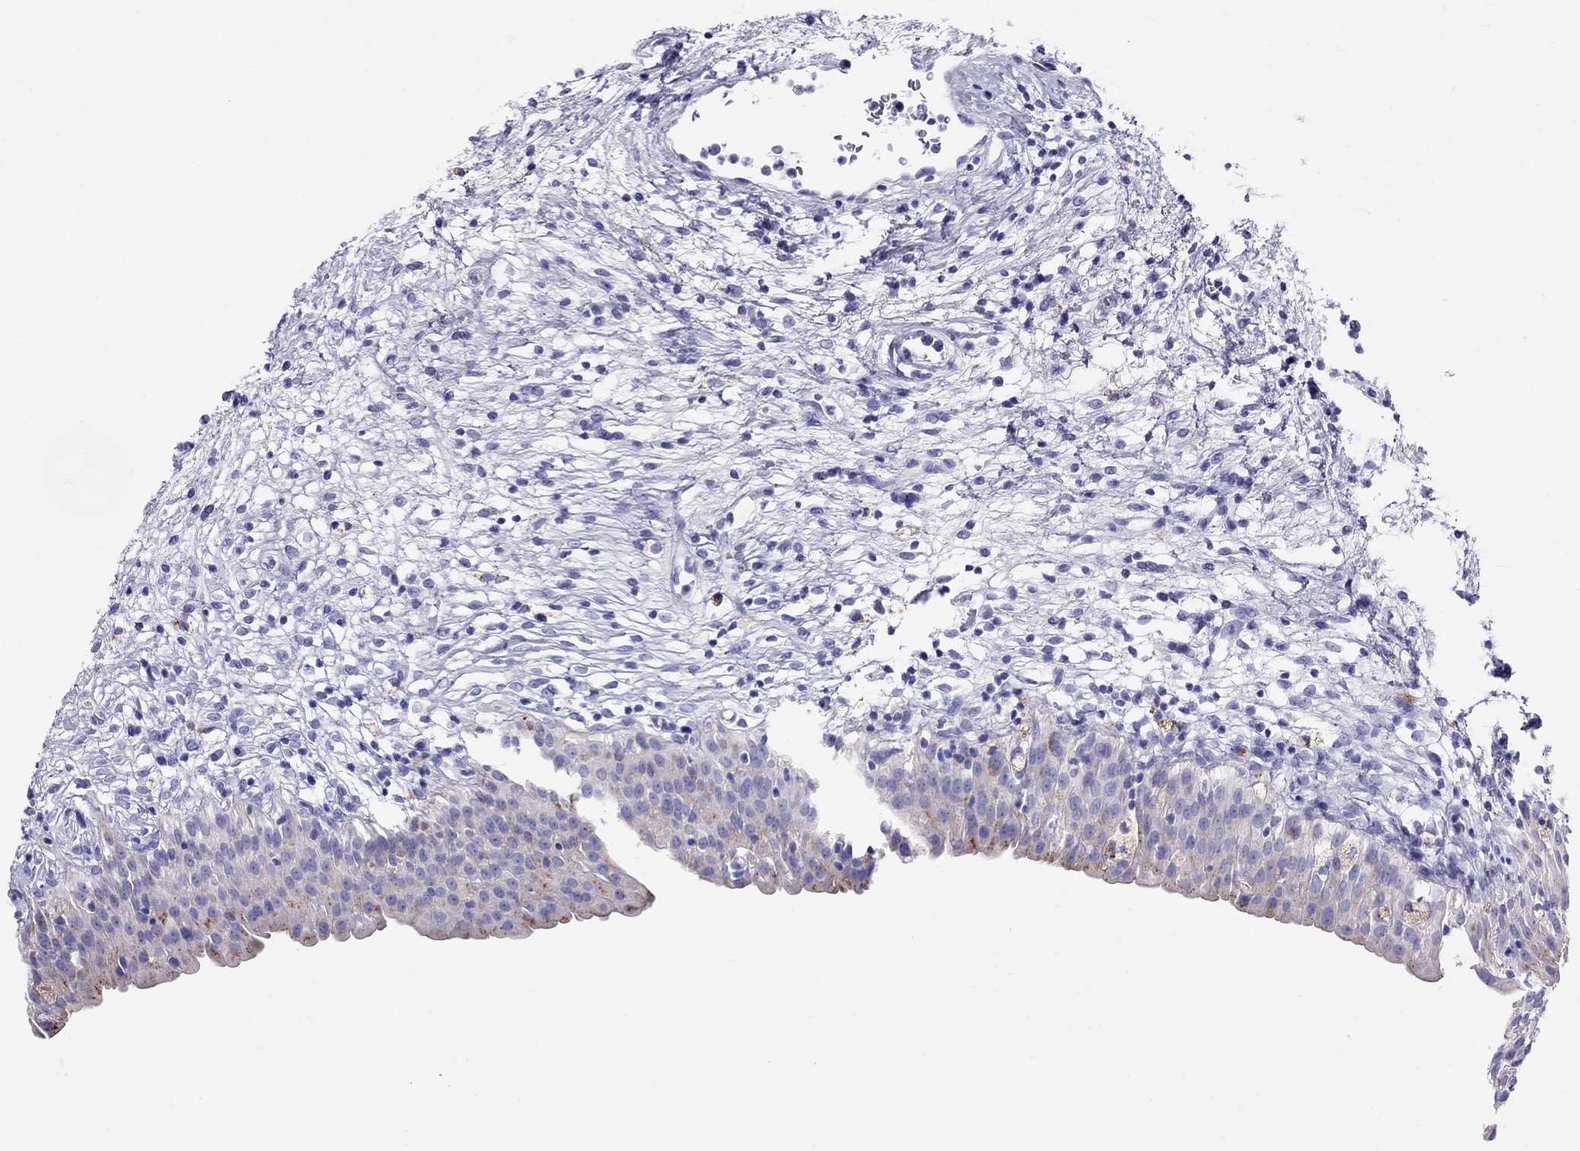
{"staining": {"intensity": "moderate", "quantity": "25%-75%", "location": "cytoplasmic/membranous"}, "tissue": "urinary bladder", "cell_type": "Urothelial cells", "image_type": "normal", "snomed": [{"axis": "morphology", "description": "Normal tissue, NOS"}, {"axis": "topography", "description": "Urinary bladder"}], "caption": "Normal urinary bladder displays moderate cytoplasmic/membranous staining in about 25%-75% of urothelial cells.", "gene": "CLPSL2", "patient": {"sex": "male", "age": 76}}